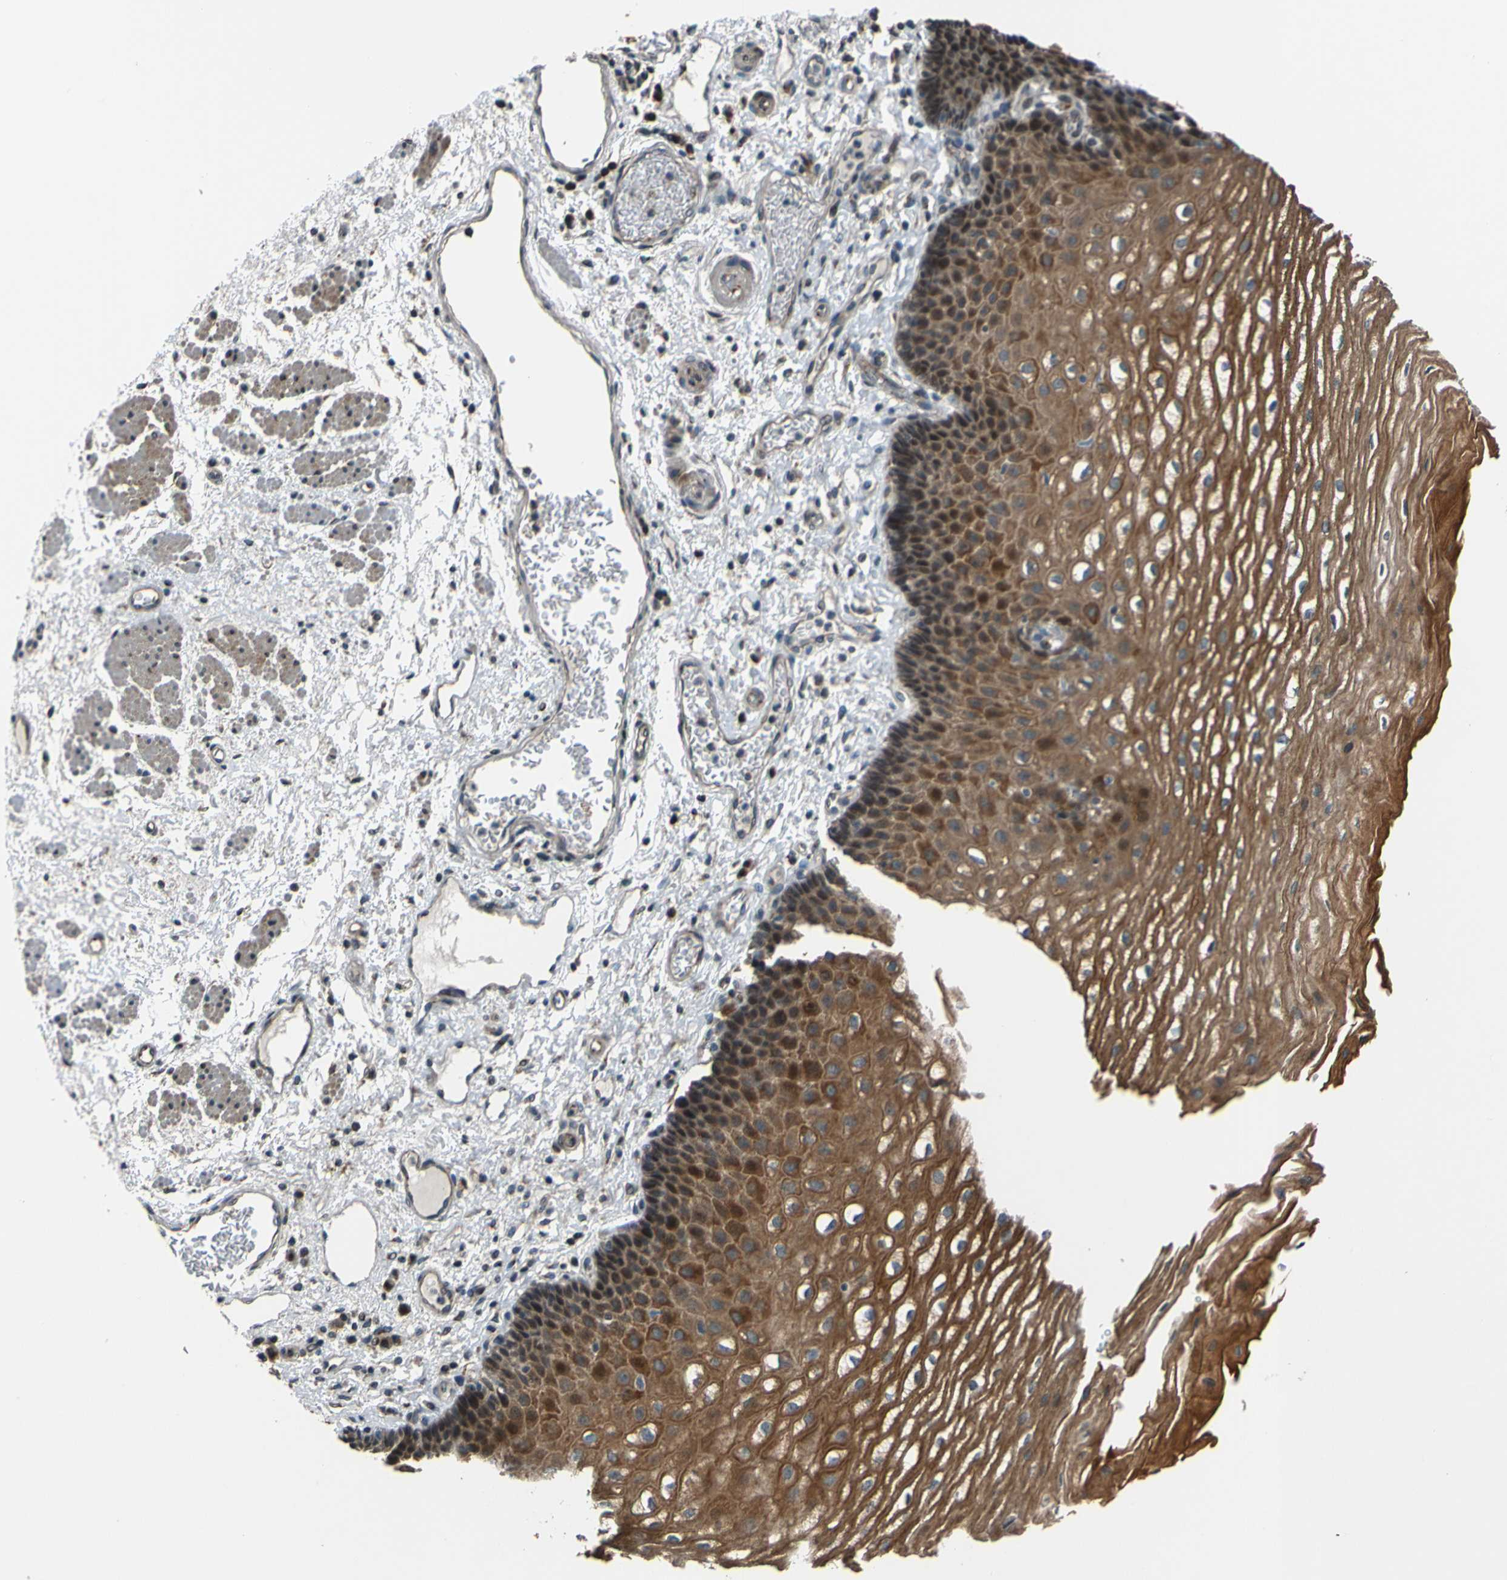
{"staining": {"intensity": "moderate", "quantity": ">75%", "location": "cytoplasmic/membranous"}, "tissue": "esophagus", "cell_type": "Squamous epithelial cells", "image_type": "normal", "snomed": [{"axis": "morphology", "description": "Normal tissue, NOS"}, {"axis": "topography", "description": "Esophagus"}], "caption": "Esophagus was stained to show a protein in brown. There is medium levels of moderate cytoplasmic/membranous staining in about >75% of squamous epithelial cells.", "gene": "AKAP9", "patient": {"sex": "male", "age": 54}}